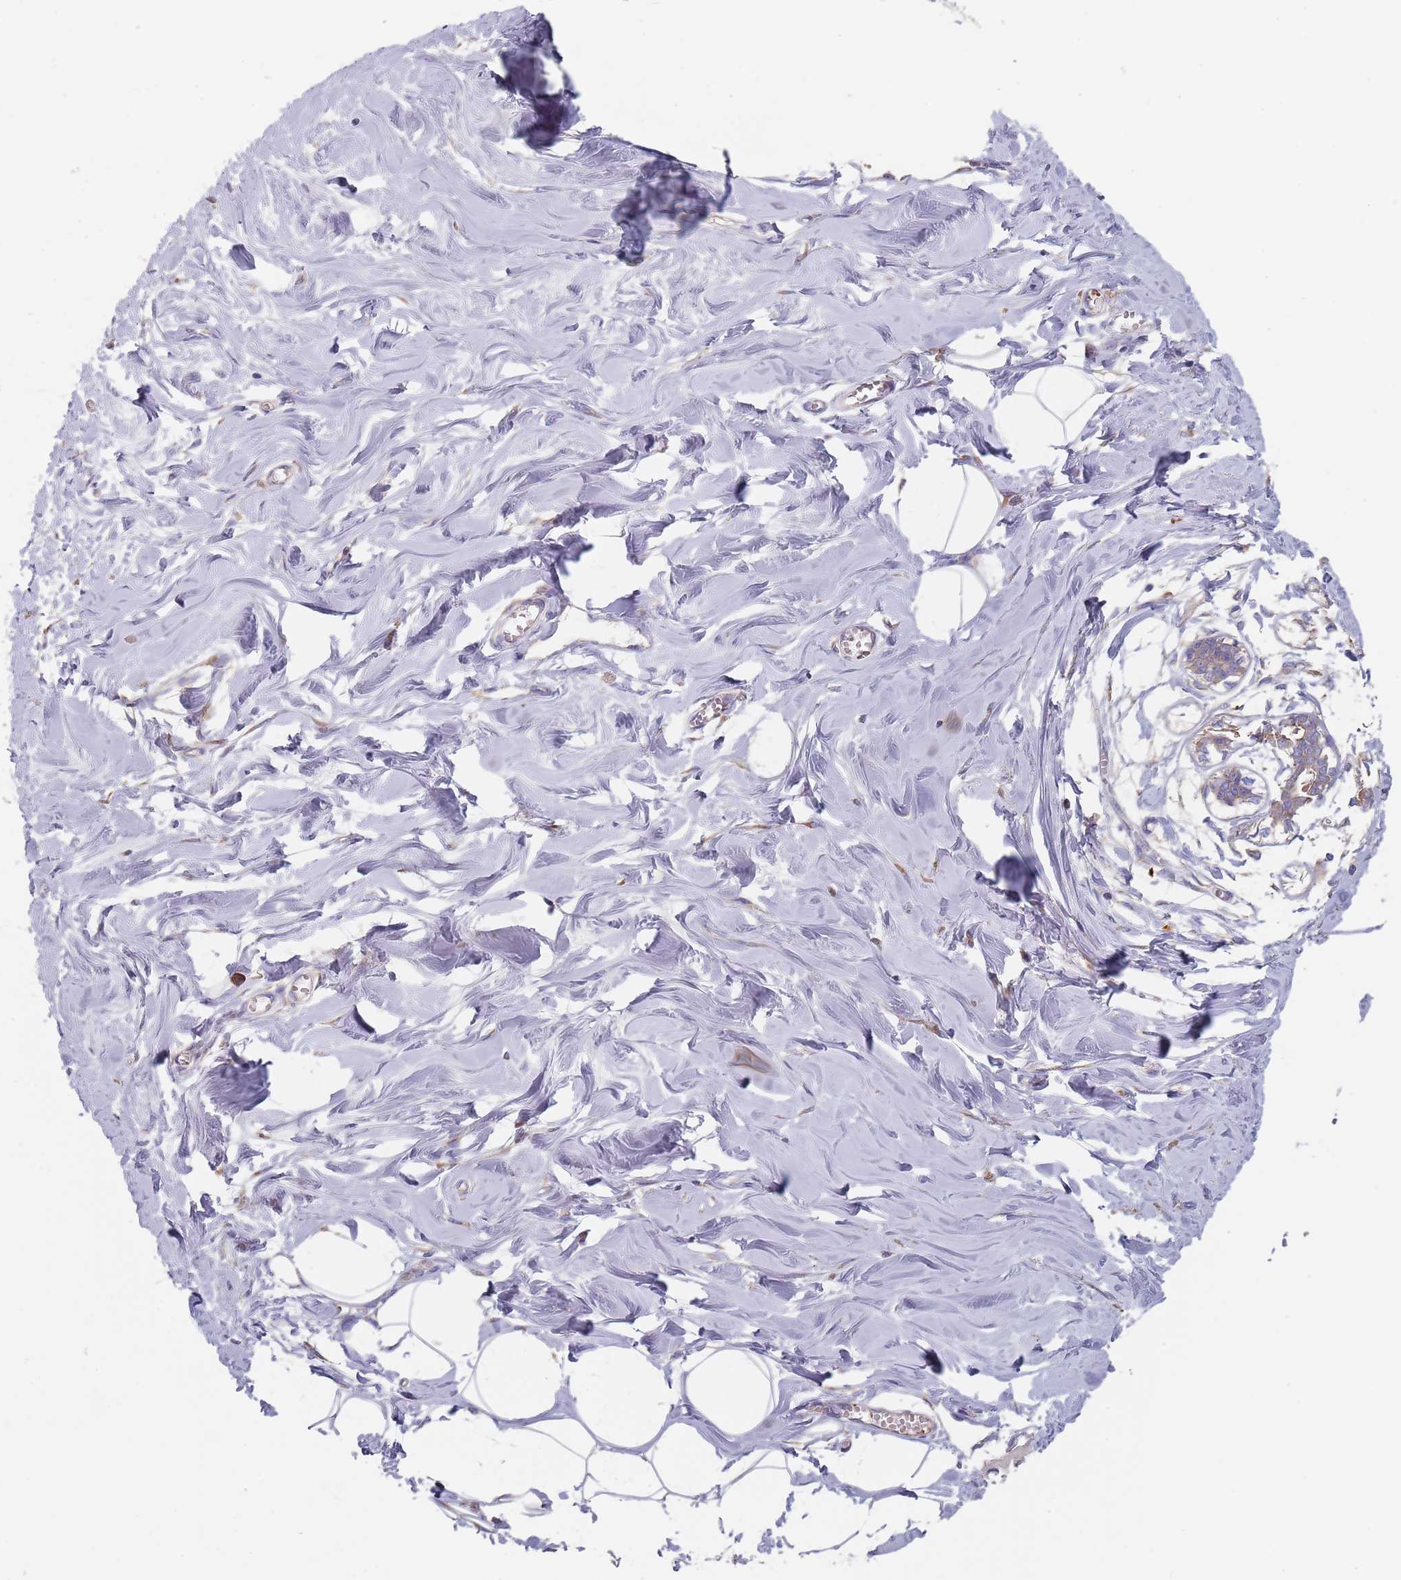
{"staining": {"intensity": "negative", "quantity": "none", "location": "none"}, "tissue": "breast", "cell_type": "Adipocytes", "image_type": "normal", "snomed": [{"axis": "morphology", "description": "Normal tissue, NOS"}, {"axis": "topography", "description": "Breast"}], "caption": "Protein analysis of unremarkable breast shows no significant expression in adipocytes. The staining was performed using DAB (3,3'-diaminobenzidine) to visualize the protein expression in brown, while the nuclei were stained in blue with hematoxylin (Magnification: 20x).", "gene": "DCUN1D3", "patient": {"sex": "female", "age": 27}}